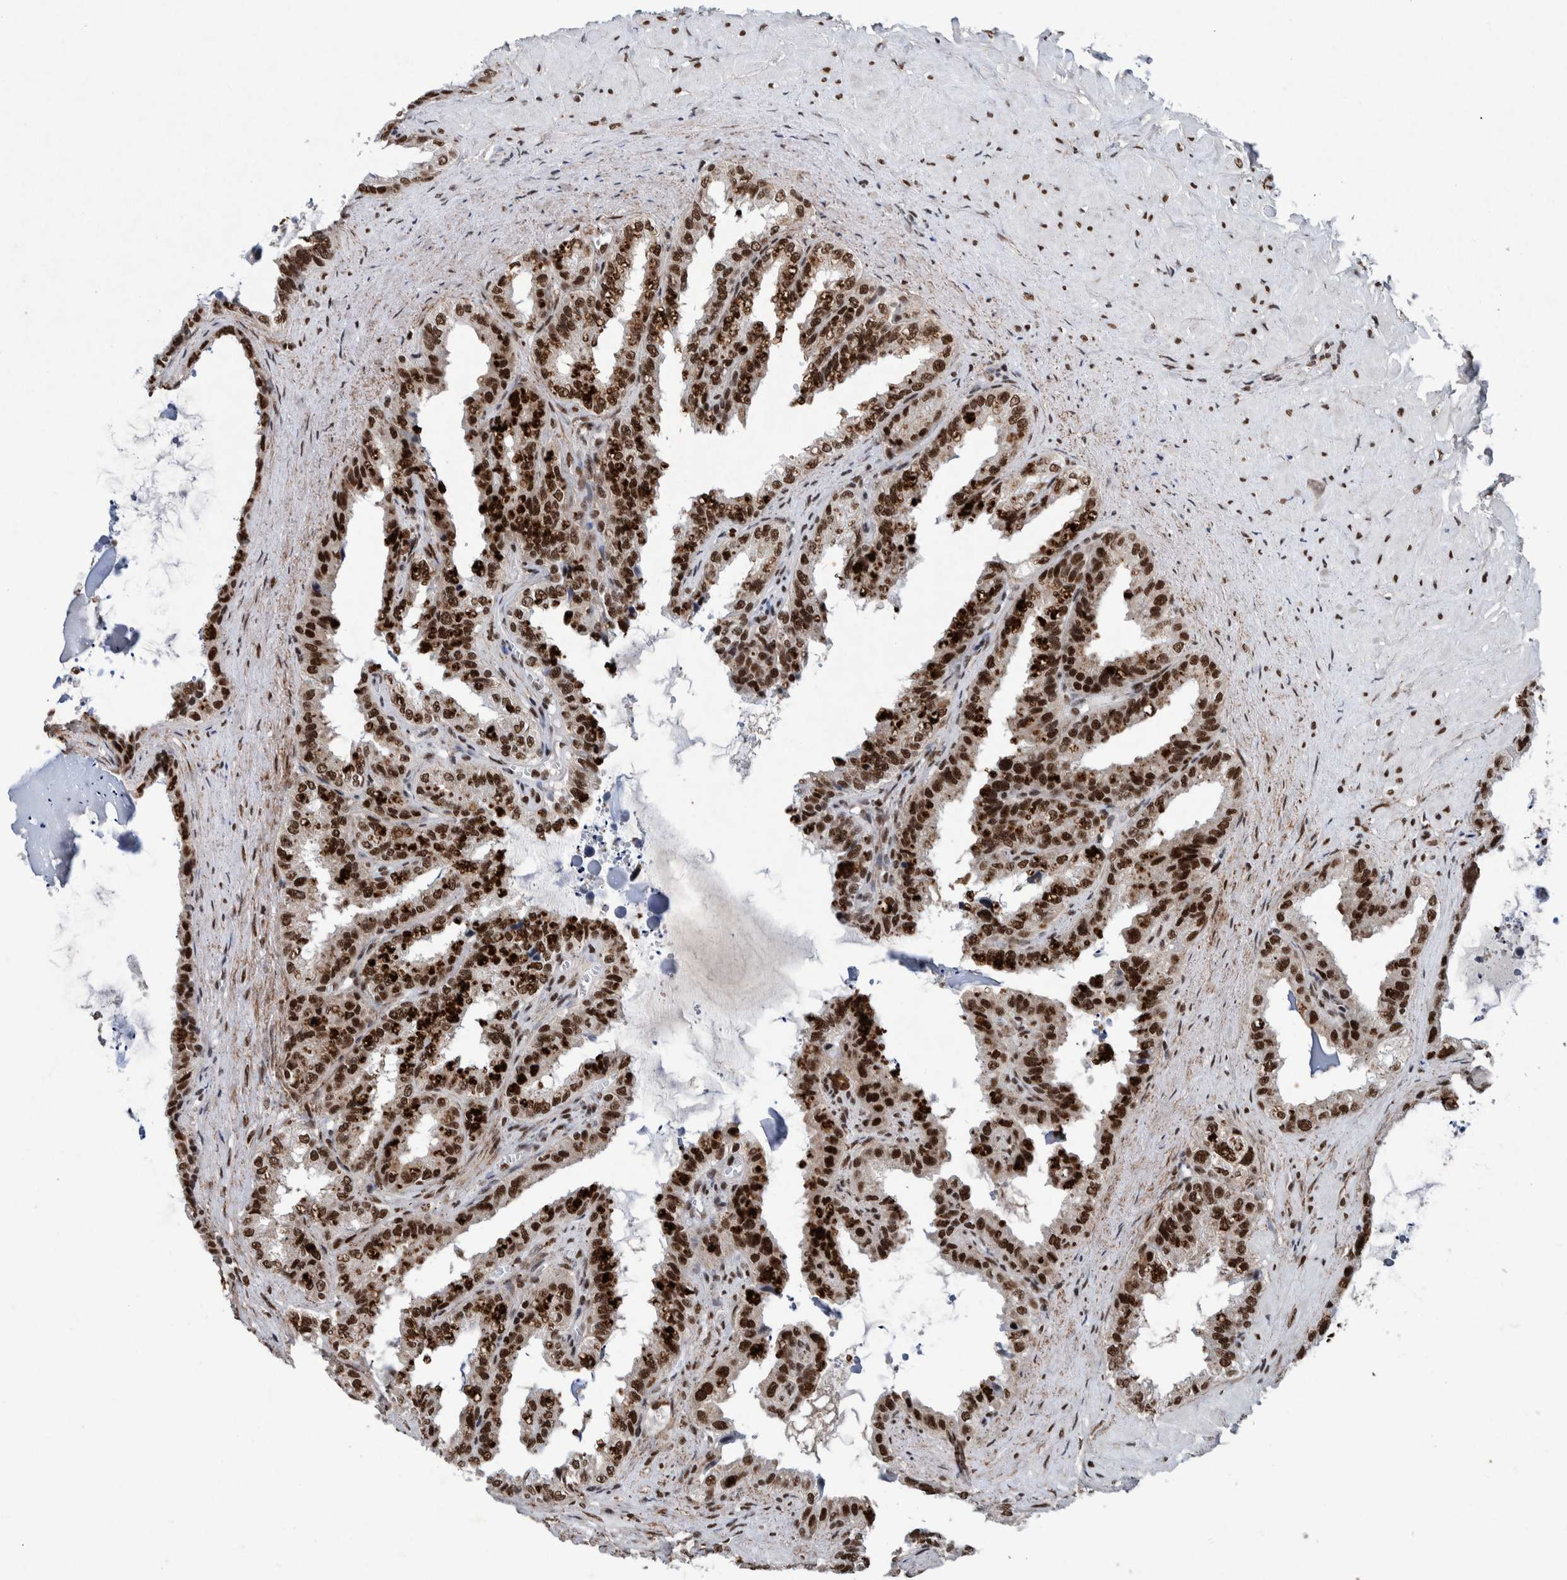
{"staining": {"intensity": "strong", "quantity": ">75%", "location": "nuclear"}, "tissue": "seminal vesicle", "cell_type": "Glandular cells", "image_type": "normal", "snomed": [{"axis": "morphology", "description": "Normal tissue, NOS"}, {"axis": "topography", "description": "Seminal veicle"}], "caption": "The micrograph shows a brown stain indicating the presence of a protein in the nuclear of glandular cells in seminal vesicle. (Stains: DAB in brown, nuclei in blue, Microscopy: brightfield microscopy at high magnification).", "gene": "TAF10", "patient": {"sex": "male", "age": 64}}